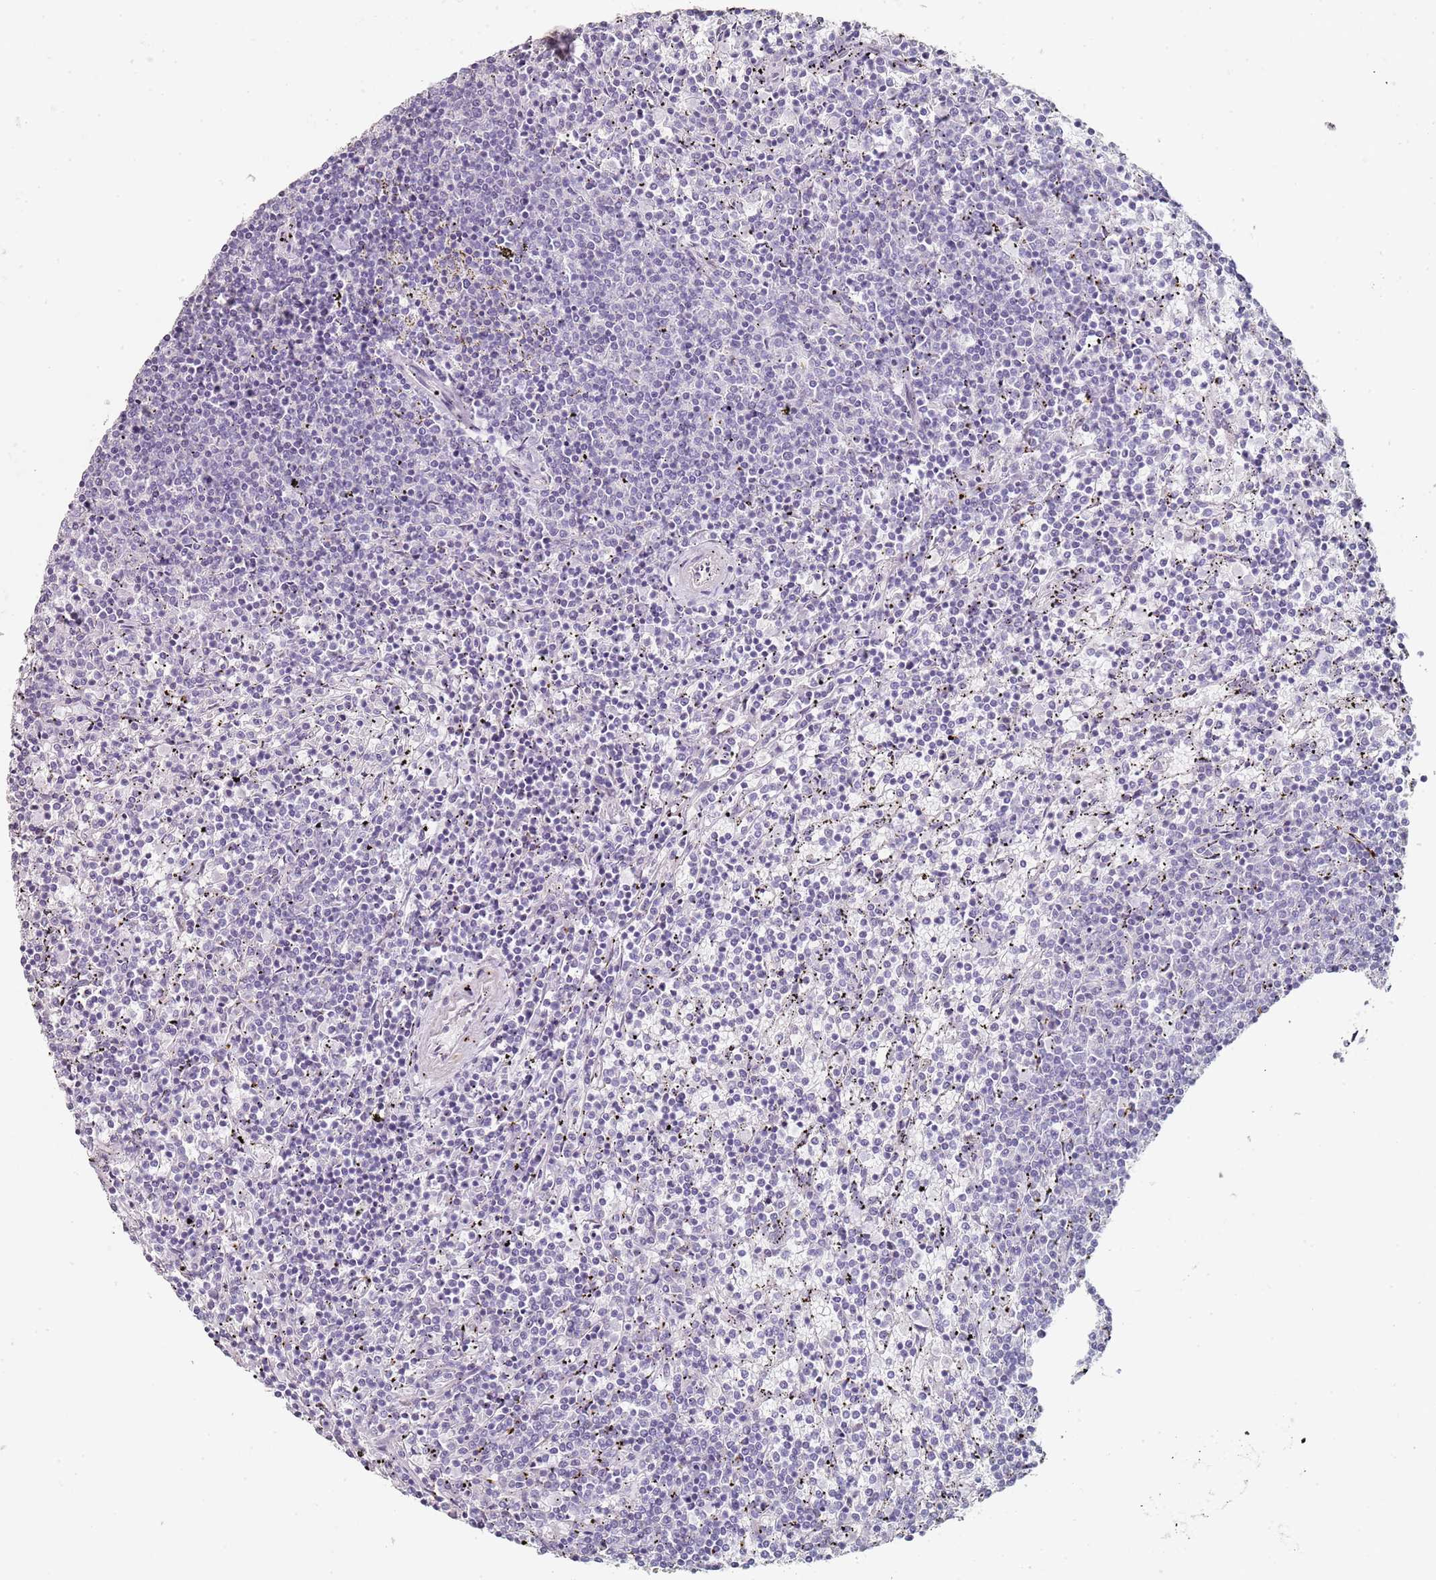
{"staining": {"intensity": "negative", "quantity": "none", "location": "none"}, "tissue": "lymphoma", "cell_type": "Tumor cells", "image_type": "cancer", "snomed": [{"axis": "morphology", "description": "Malignant lymphoma, non-Hodgkin's type, Low grade"}, {"axis": "topography", "description": "Spleen"}], "caption": "Low-grade malignant lymphoma, non-Hodgkin's type was stained to show a protein in brown. There is no significant positivity in tumor cells. (DAB immunohistochemistry visualized using brightfield microscopy, high magnification).", "gene": "DNAH11", "patient": {"sex": "female", "age": 50}}